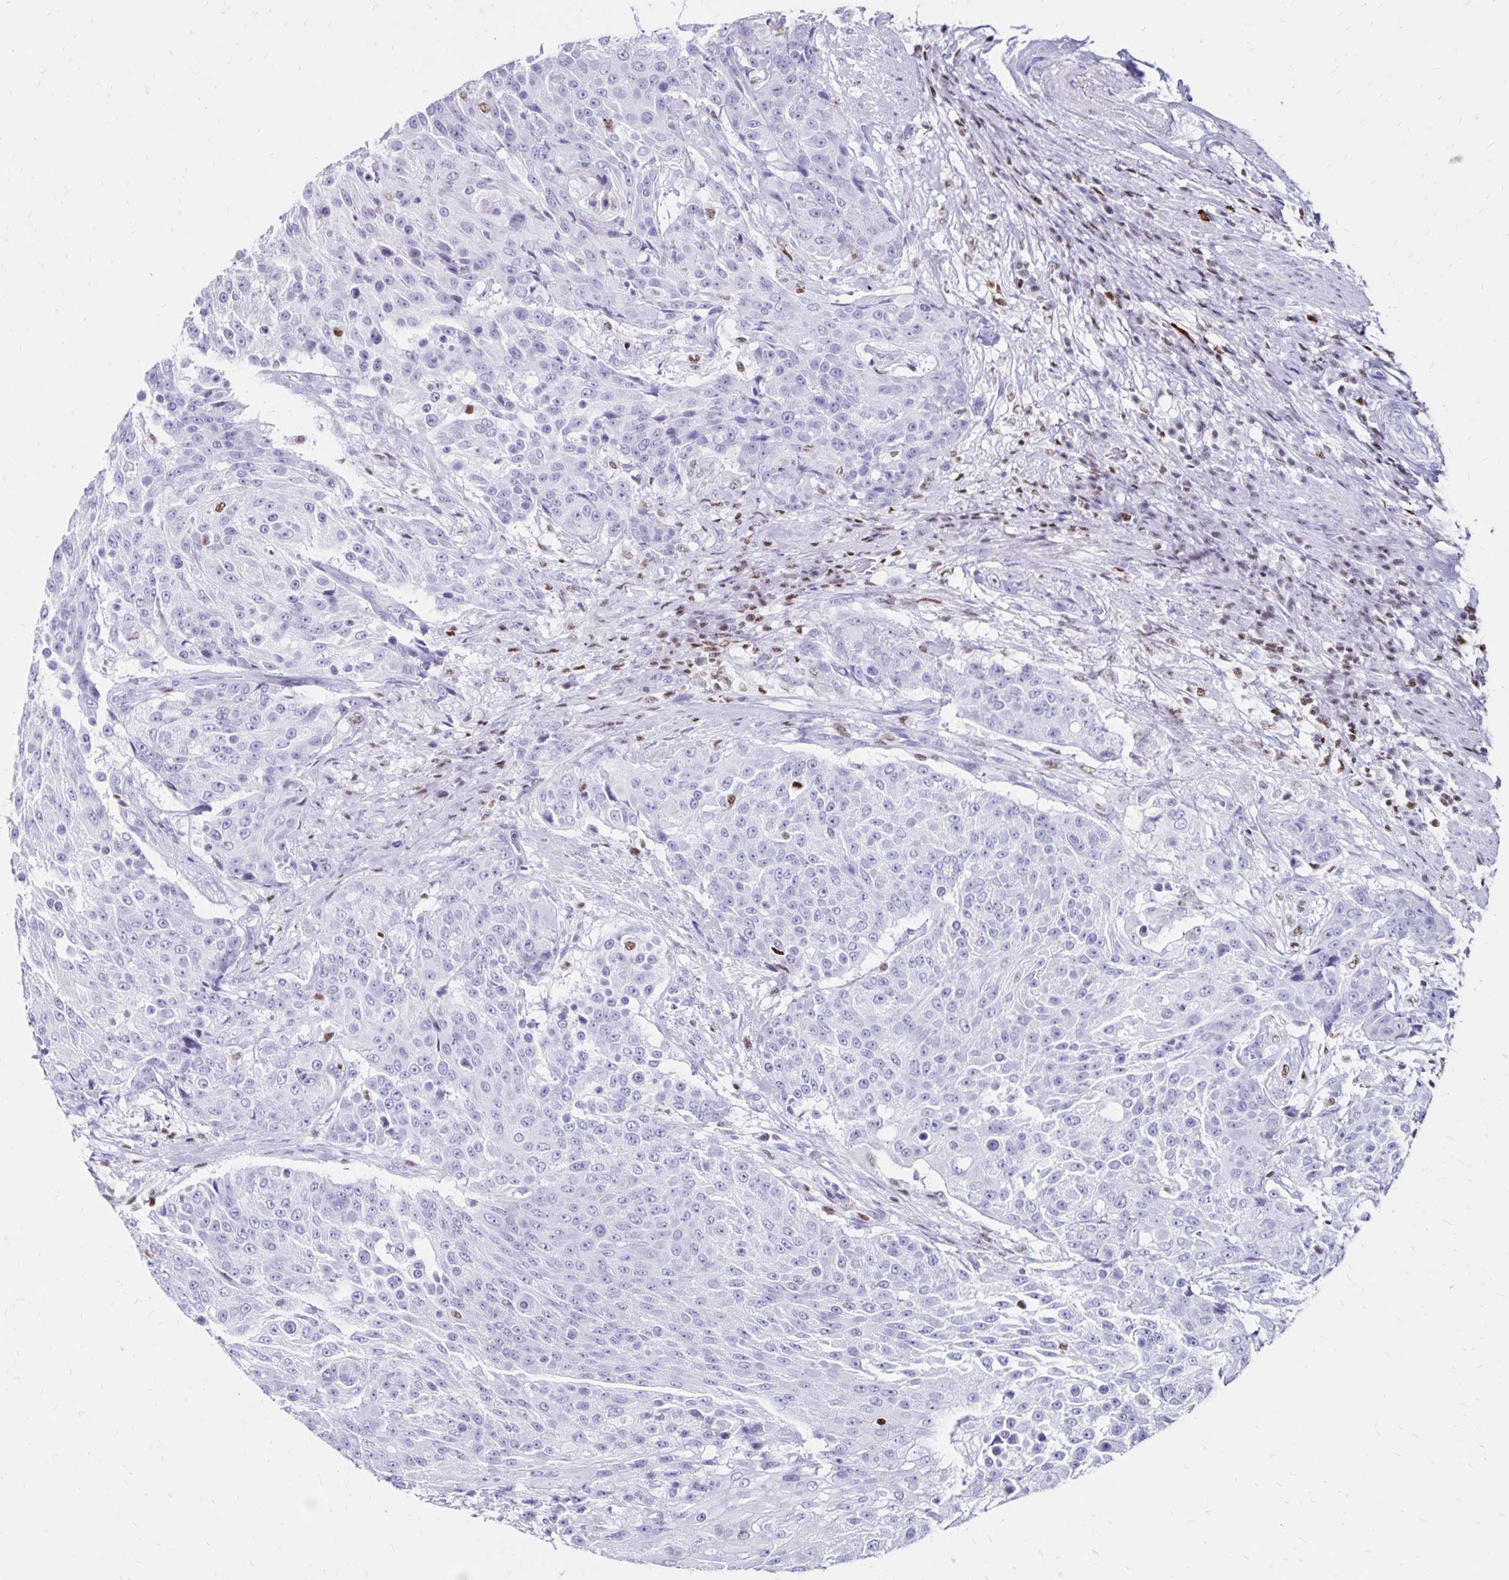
{"staining": {"intensity": "negative", "quantity": "none", "location": "none"}, "tissue": "urothelial cancer", "cell_type": "Tumor cells", "image_type": "cancer", "snomed": [{"axis": "morphology", "description": "Urothelial carcinoma, High grade"}, {"axis": "topography", "description": "Urinary bladder"}], "caption": "A micrograph of human urothelial cancer is negative for staining in tumor cells. (Stains: DAB IHC with hematoxylin counter stain, Microscopy: brightfield microscopy at high magnification).", "gene": "IKZF1", "patient": {"sex": "female", "age": 63}}